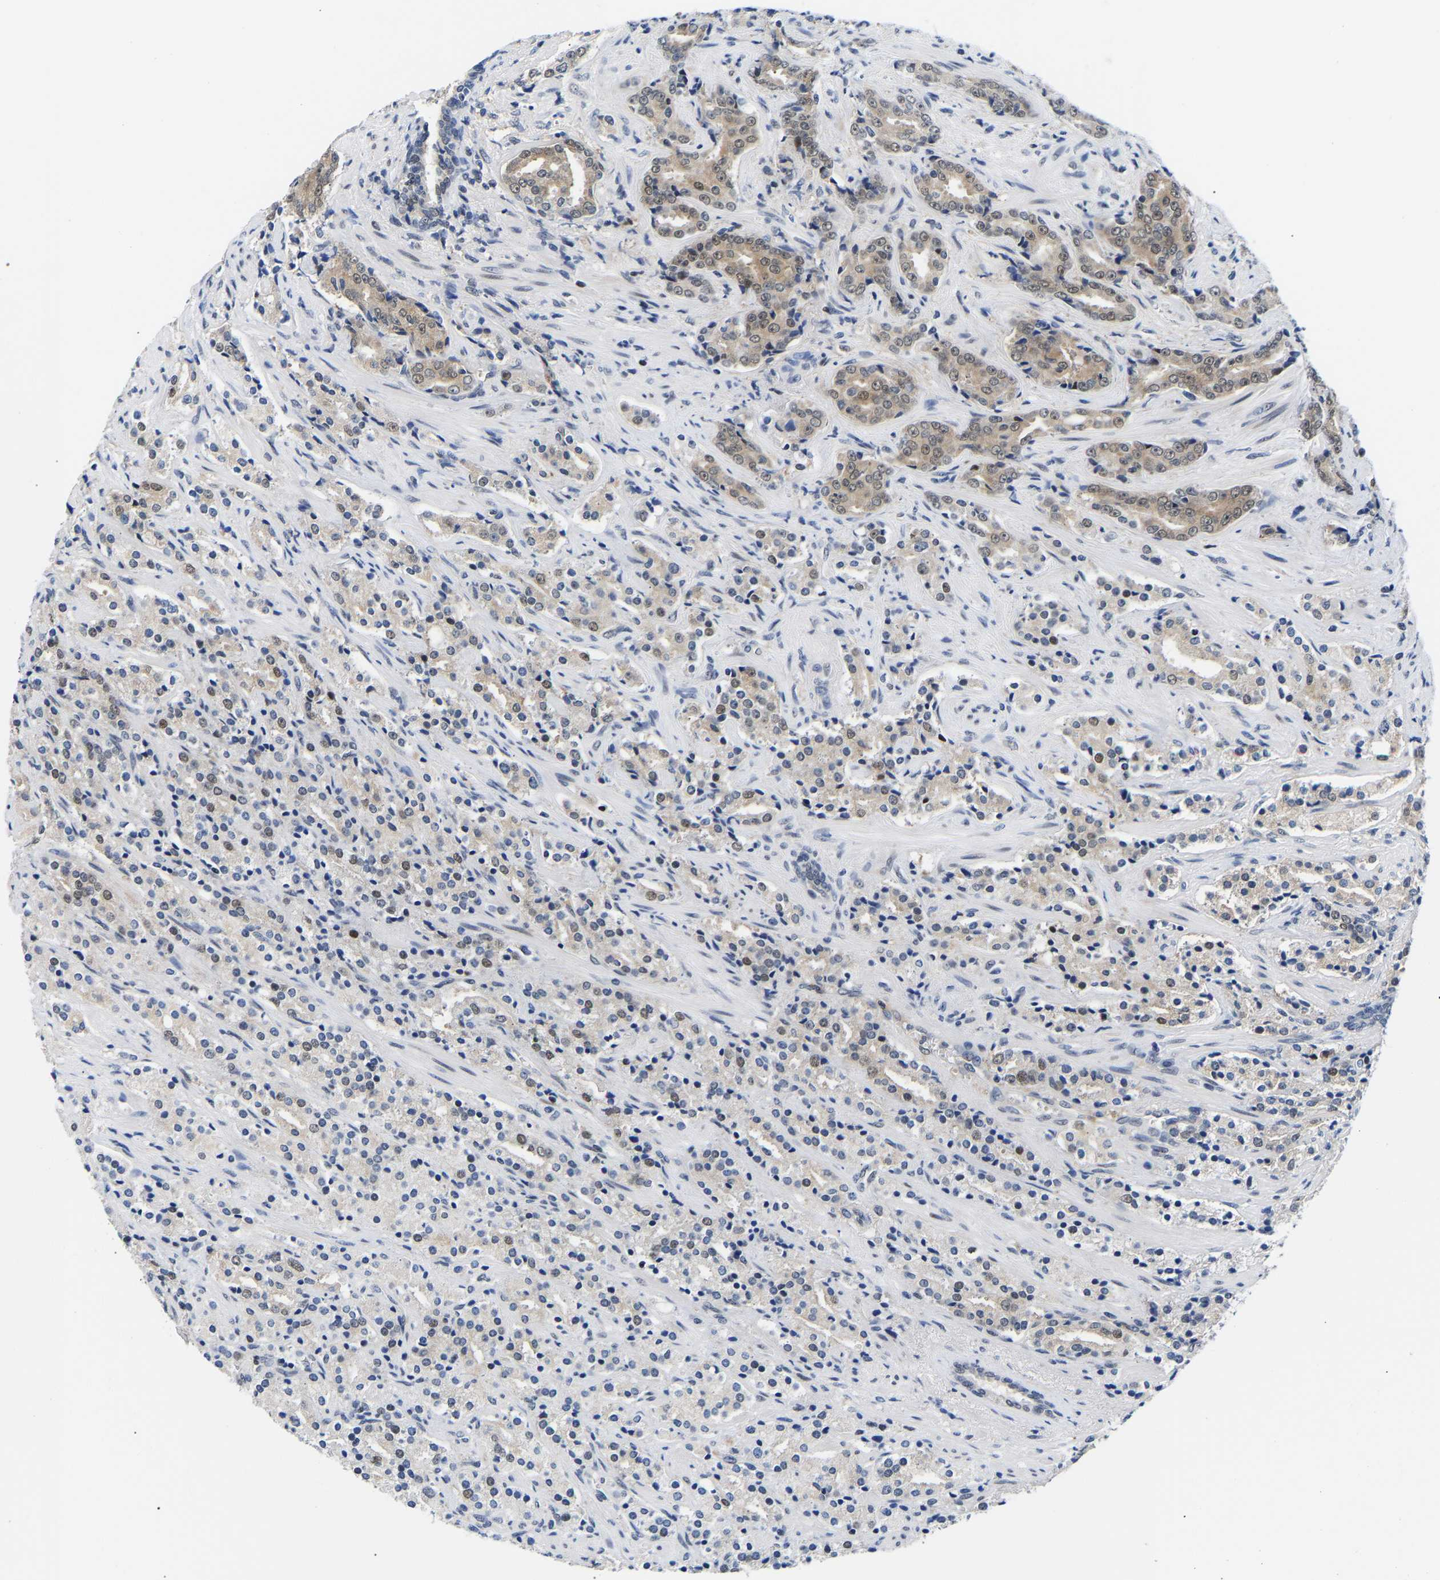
{"staining": {"intensity": "moderate", "quantity": "<25%", "location": "cytoplasmic/membranous,nuclear"}, "tissue": "prostate cancer", "cell_type": "Tumor cells", "image_type": "cancer", "snomed": [{"axis": "morphology", "description": "Adenocarcinoma, High grade"}, {"axis": "topography", "description": "Prostate"}], "caption": "A brown stain labels moderate cytoplasmic/membranous and nuclear staining of a protein in prostate cancer (high-grade adenocarcinoma) tumor cells.", "gene": "PTRHD1", "patient": {"sex": "male", "age": 71}}